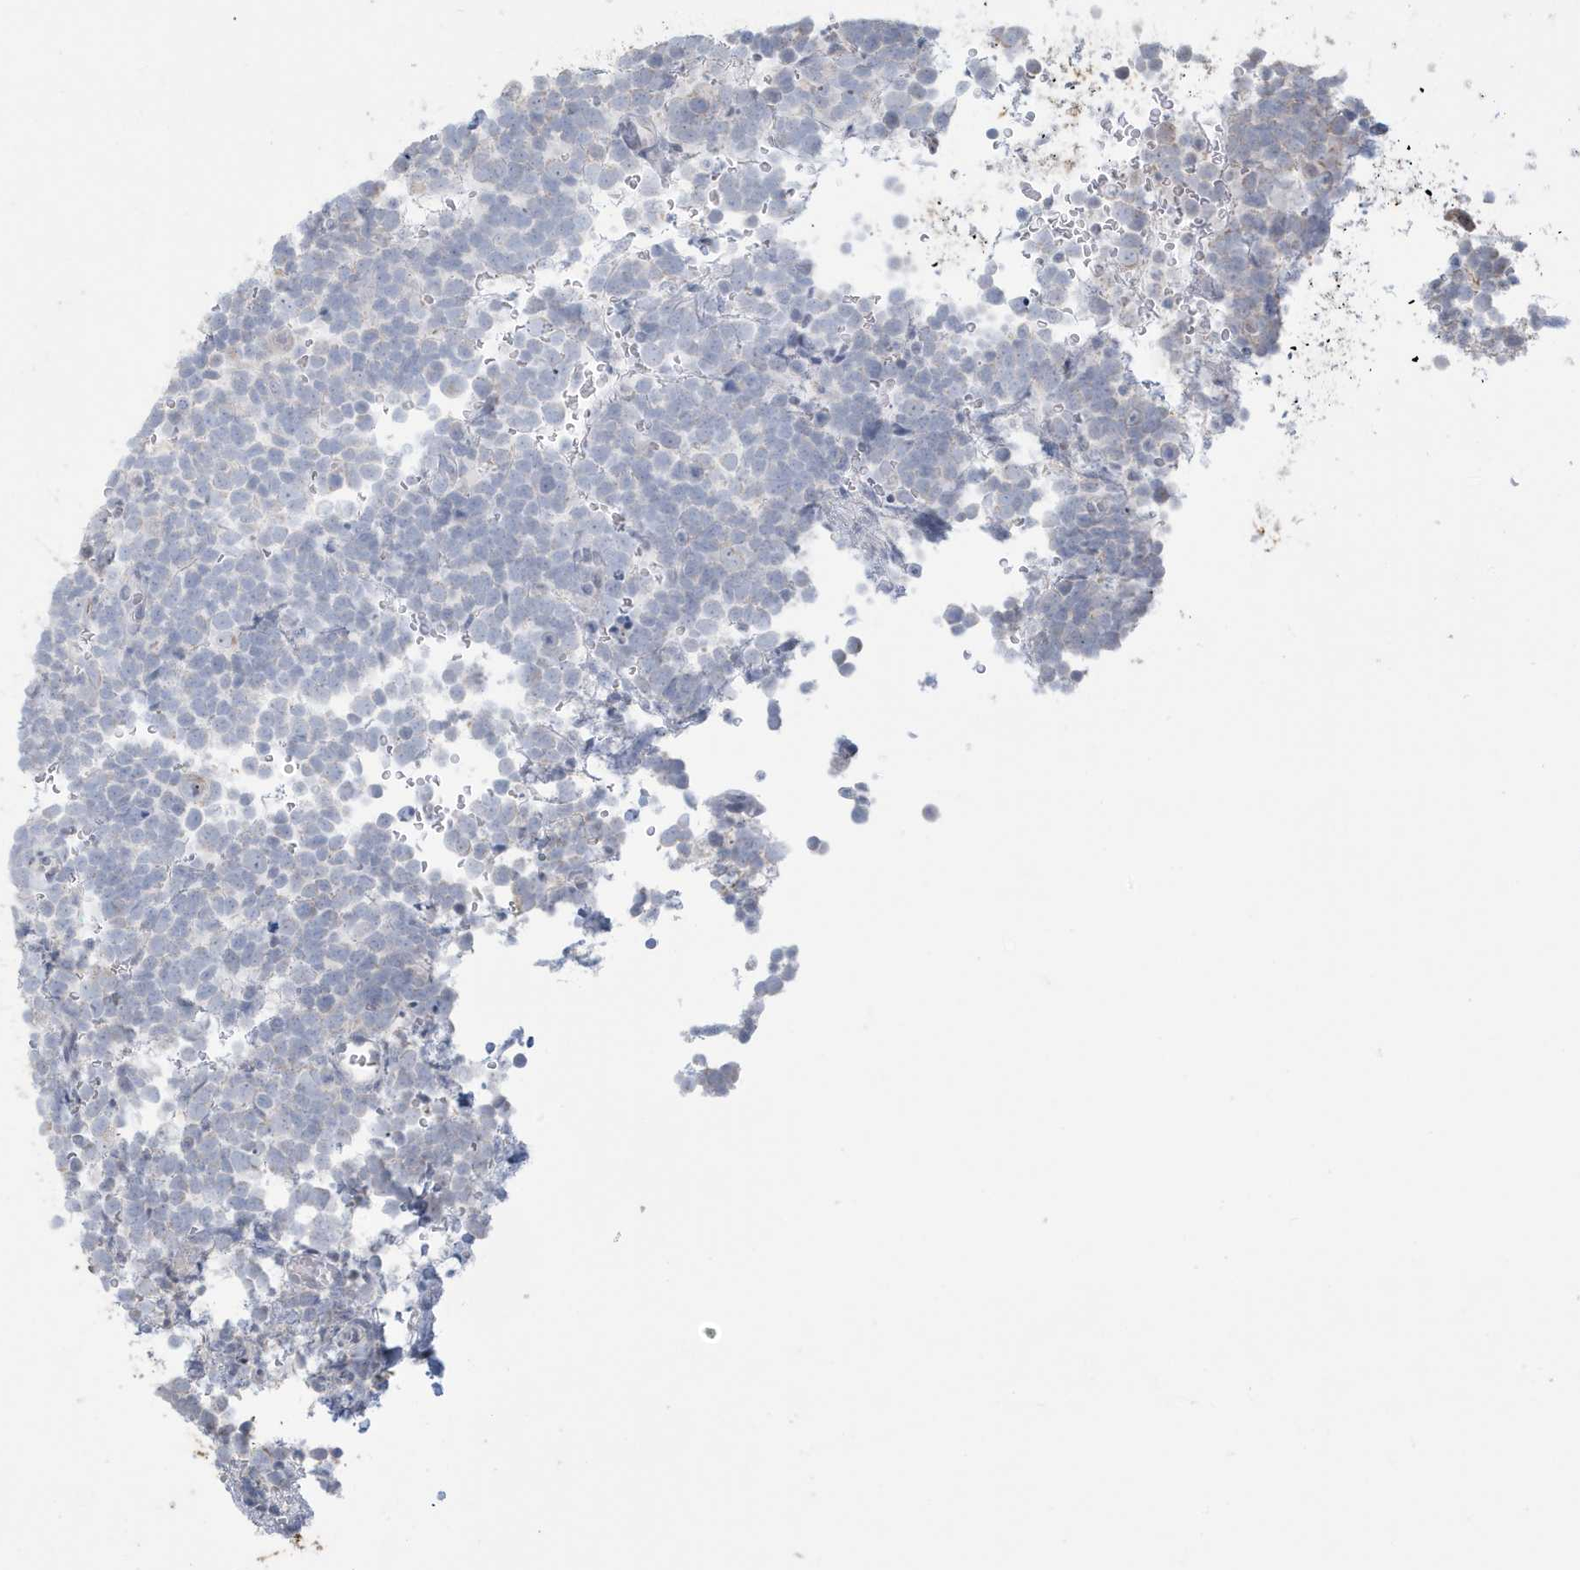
{"staining": {"intensity": "negative", "quantity": "none", "location": "none"}, "tissue": "urothelial cancer", "cell_type": "Tumor cells", "image_type": "cancer", "snomed": [{"axis": "morphology", "description": "Urothelial carcinoma, High grade"}, {"axis": "topography", "description": "Urinary bladder"}], "caption": "A high-resolution histopathology image shows immunohistochemistry staining of urothelial cancer, which exhibits no significant positivity in tumor cells. The staining was performed using DAB (3,3'-diaminobenzidine) to visualize the protein expression in brown, while the nuclei were stained in blue with hematoxylin (Magnification: 20x).", "gene": "FNDC1", "patient": {"sex": "female", "age": 82}}